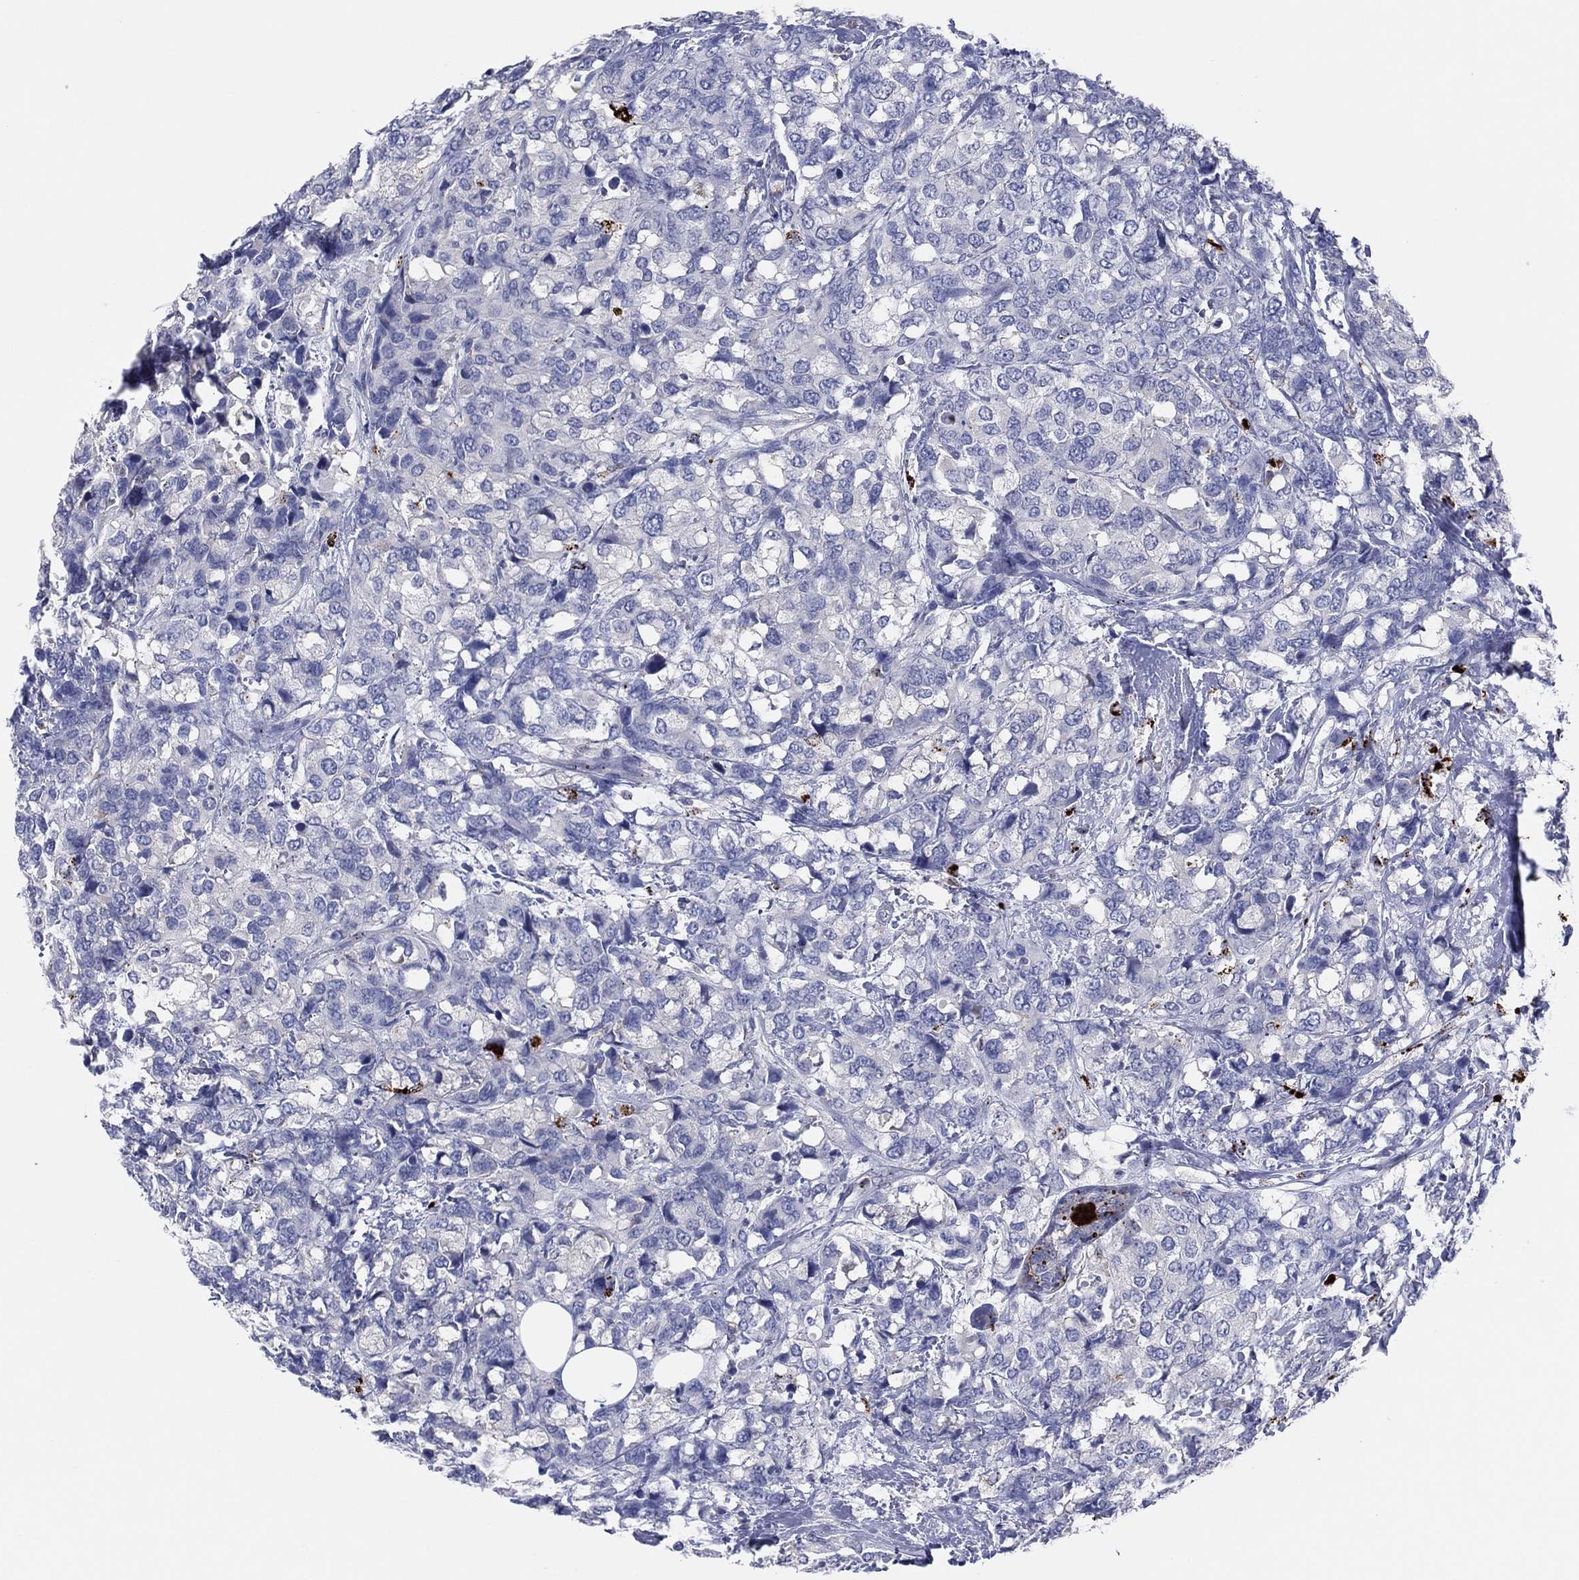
{"staining": {"intensity": "negative", "quantity": "none", "location": "none"}, "tissue": "breast cancer", "cell_type": "Tumor cells", "image_type": "cancer", "snomed": [{"axis": "morphology", "description": "Lobular carcinoma"}, {"axis": "topography", "description": "Breast"}], "caption": "Protein analysis of breast lobular carcinoma exhibits no significant expression in tumor cells.", "gene": "PLAC8", "patient": {"sex": "female", "age": 59}}